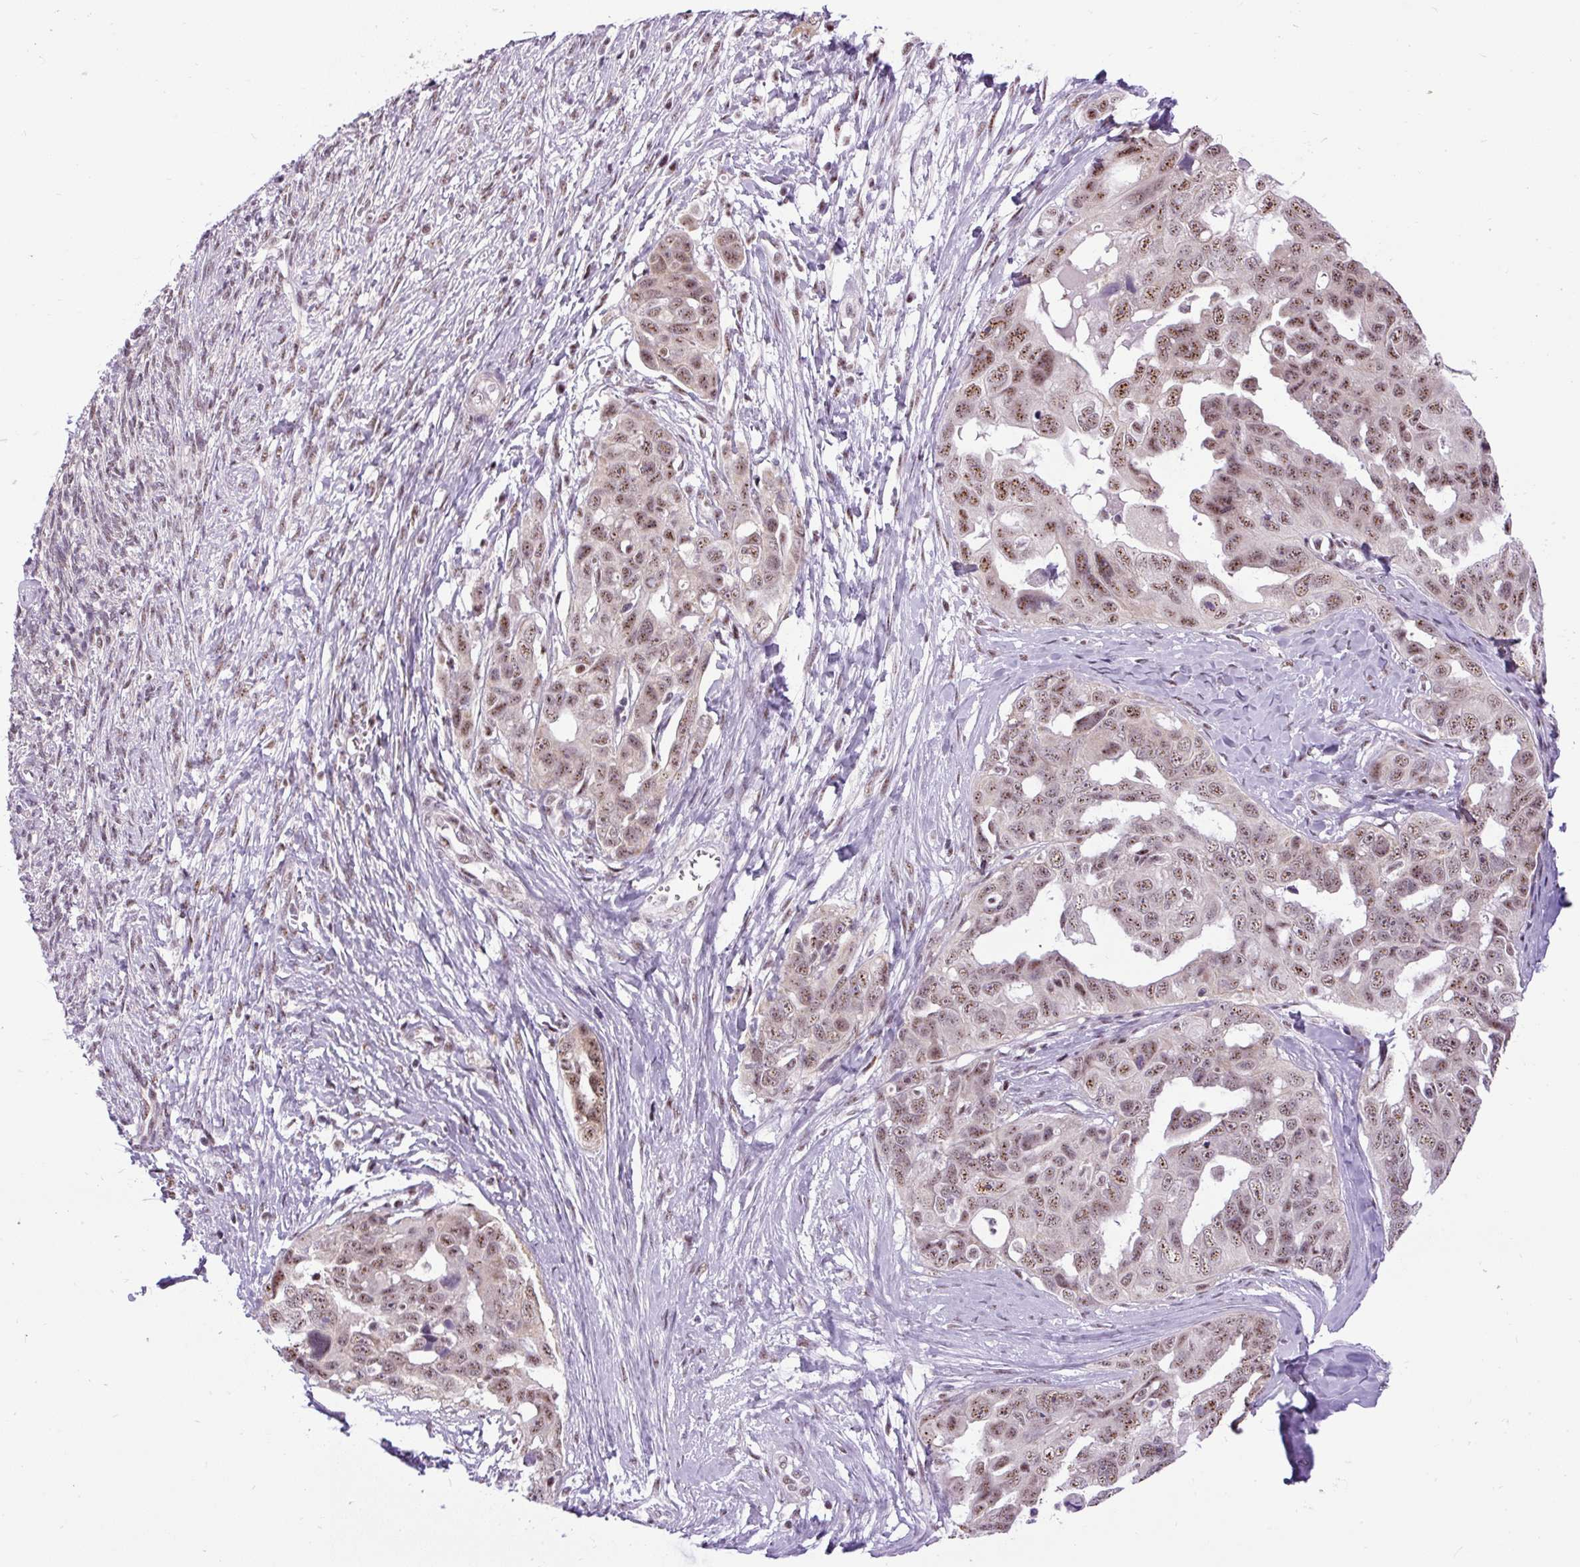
{"staining": {"intensity": "moderate", "quantity": "25%-75%", "location": "nuclear"}, "tissue": "ovarian cancer", "cell_type": "Tumor cells", "image_type": "cancer", "snomed": [{"axis": "morphology", "description": "Carcinoma, endometroid"}, {"axis": "topography", "description": "Ovary"}], "caption": "Immunohistochemistry (IHC) photomicrograph of neoplastic tissue: ovarian cancer stained using immunohistochemistry reveals medium levels of moderate protein expression localized specifically in the nuclear of tumor cells, appearing as a nuclear brown color.", "gene": "SMC5", "patient": {"sex": "female", "age": 70}}